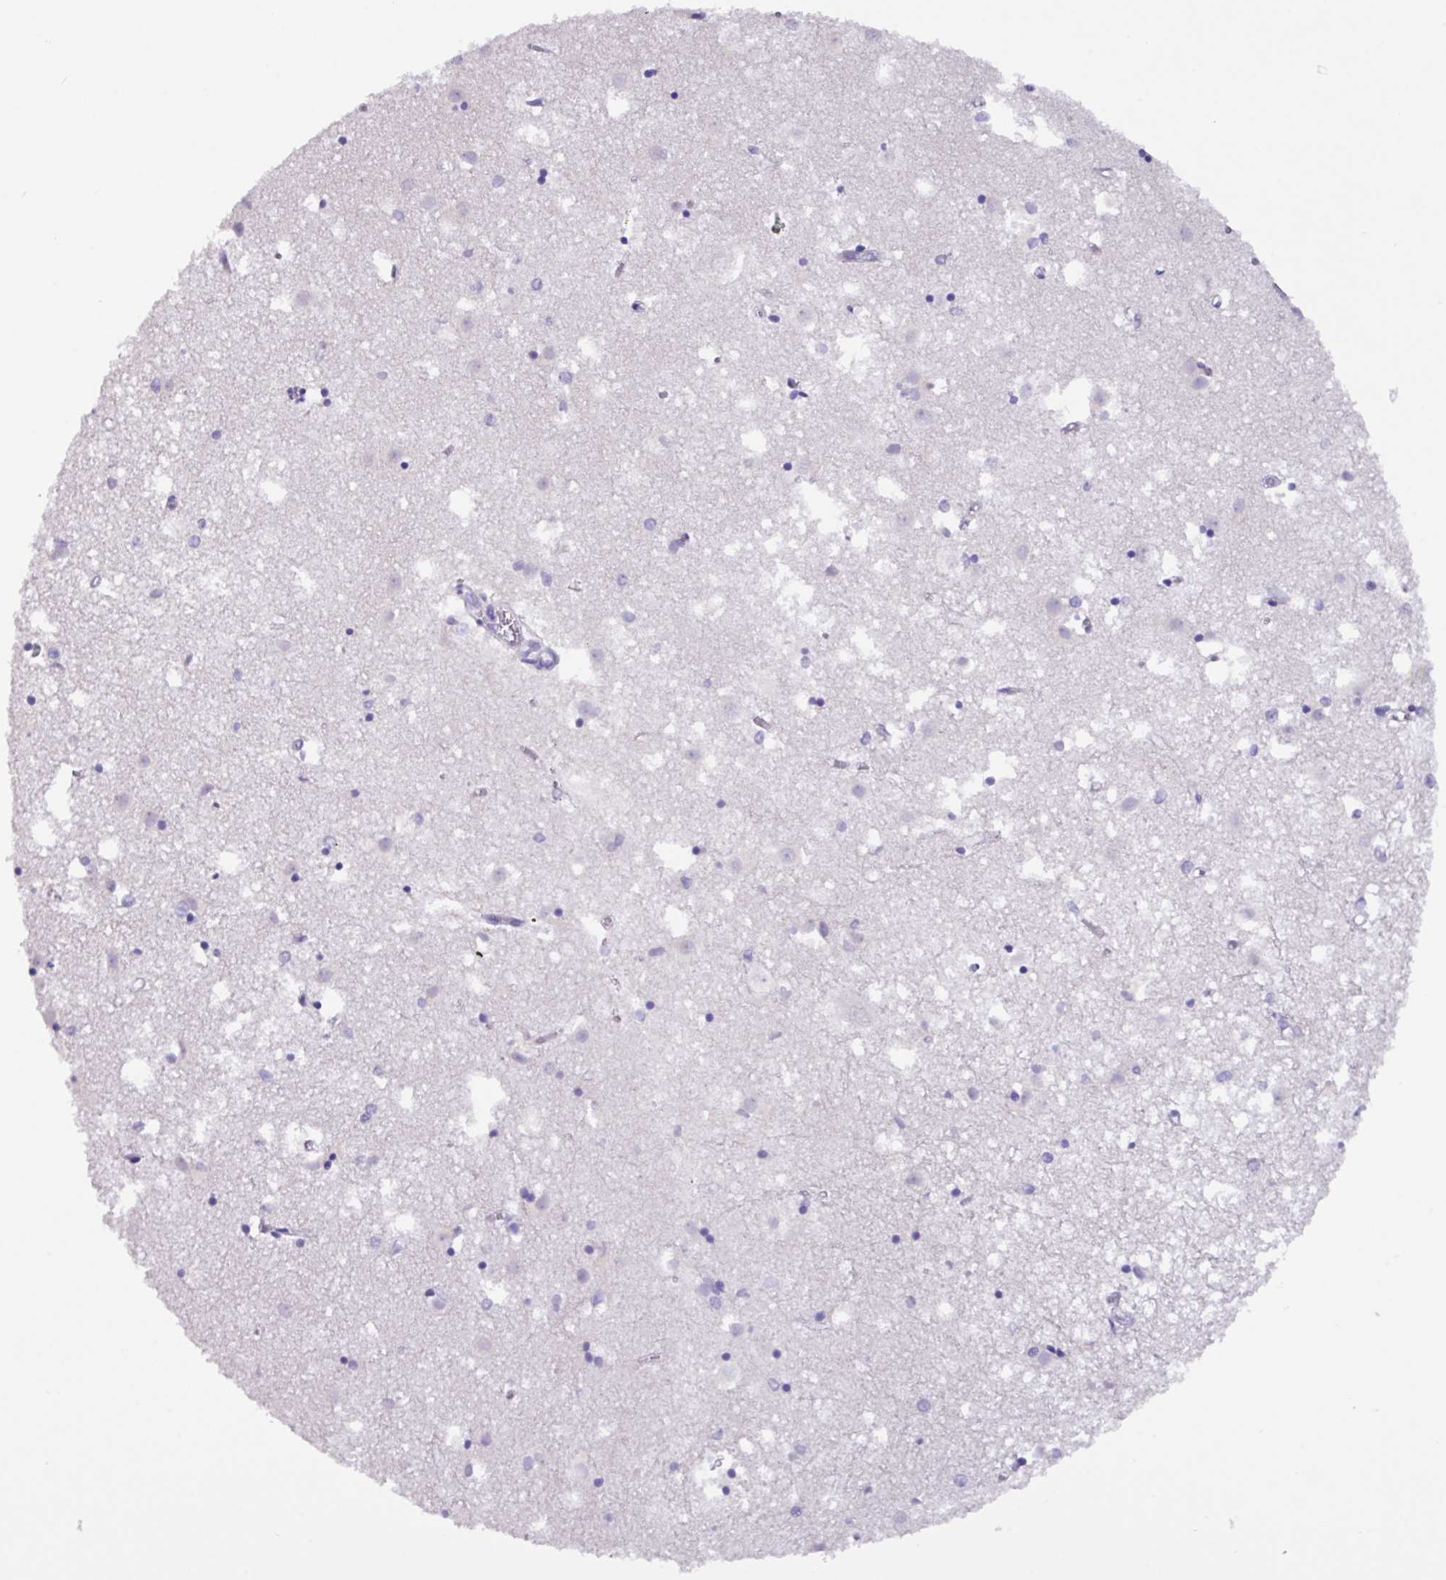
{"staining": {"intensity": "negative", "quantity": "none", "location": "none"}, "tissue": "caudate", "cell_type": "Glial cells", "image_type": "normal", "snomed": [{"axis": "morphology", "description": "Normal tissue, NOS"}, {"axis": "topography", "description": "Lateral ventricle wall"}], "caption": "This is an immunohistochemistry (IHC) histopathology image of benign caudate. There is no expression in glial cells.", "gene": "EPCAM", "patient": {"sex": "male", "age": 70}}